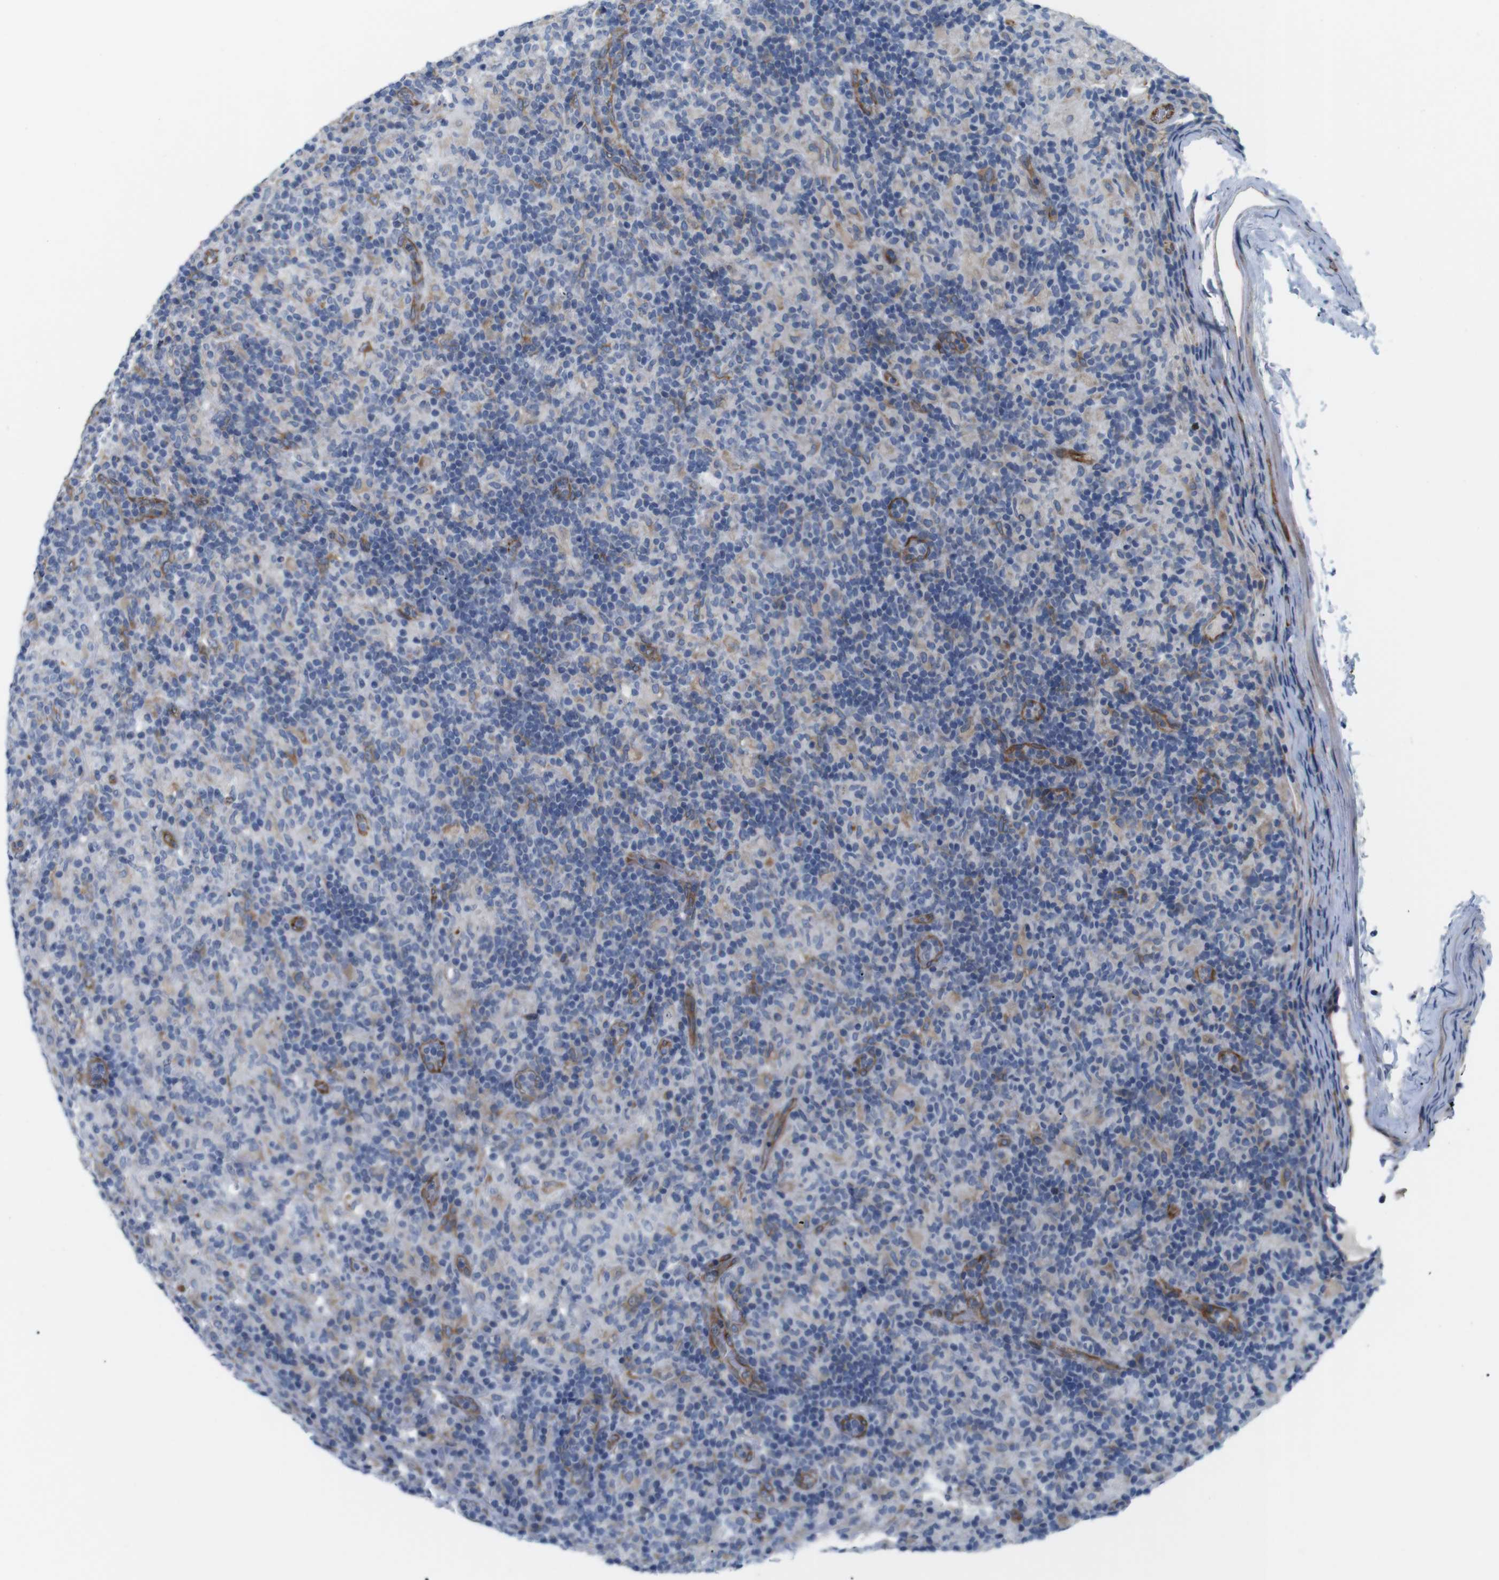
{"staining": {"intensity": "weak", "quantity": "25%-75%", "location": "cytoplasmic/membranous"}, "tissue": "lymphoma", "cell_type": "Tumor cells", "image_type": "cancer", "snomed": [{"axis": "morphology", "description": "Hodgkin's disease, NOS"}, {"axis": "topography", "description": "Lymph node"}], "caption": "Lymphoma stained with DAB (3,3'-diaminobenzidine) immunohistochemistry (IHC) shows low levels of weak cytoplasmic/membranous expression in approximately 25%-75% of tumor cells. (DAB (3,3'-diaminobenzidine) IHC, brown staining for protein, blue staining for nuclei).", "gene": "HACD3", "patient": {"sex": "male", "age": 70}}